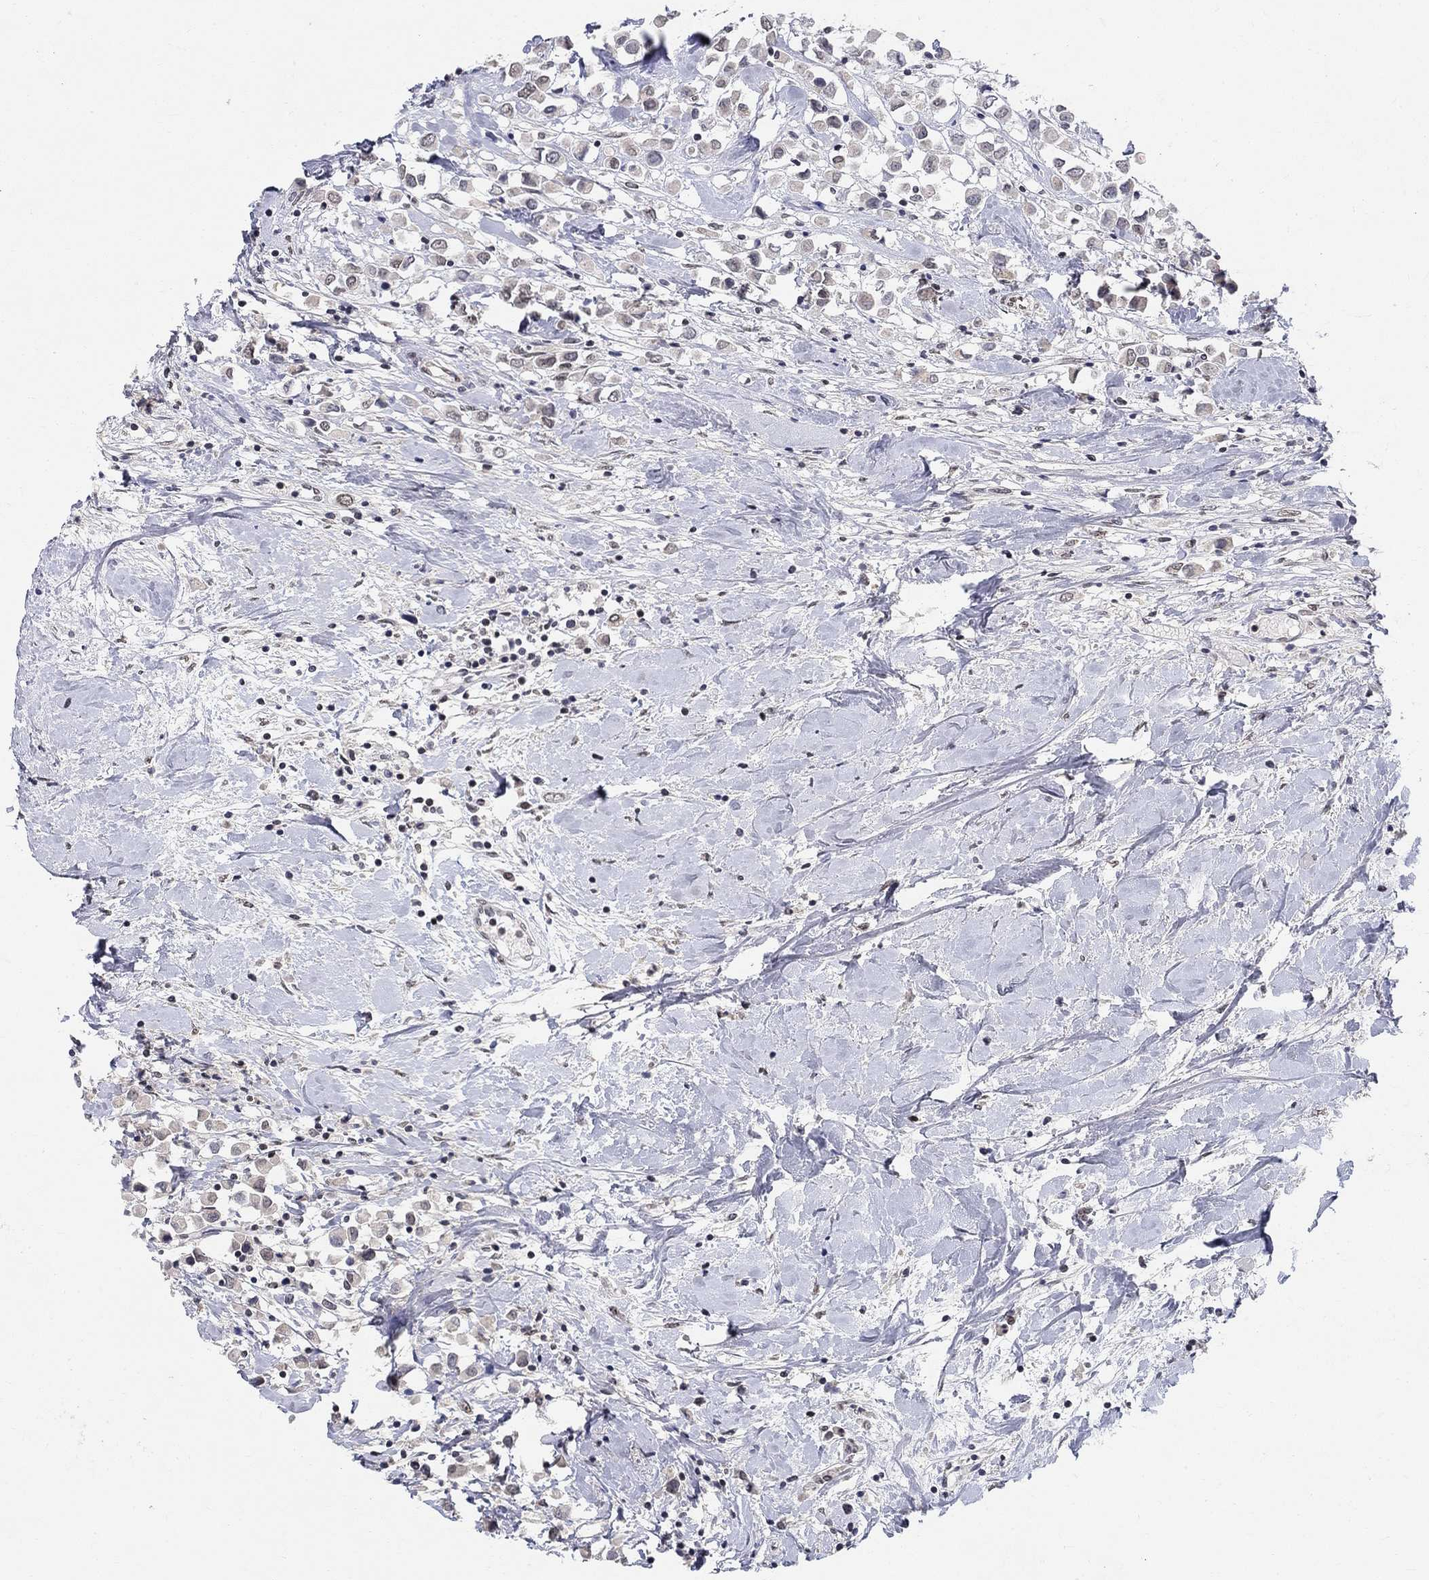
{"staining": {"intensity": "negative", "quantity": "none", "location": "none"}, "tissue": "breast cancer", "cell_type": "Tumor cells", "image_type": "cancer", "snomed": [{"axis": "morphology", "description": "Duct carcinoma"}, {"axis": "topography", "description": "Breast"}], "caption": "Tumor cells show no significant positivity in breast cancer. The staining was performed using DAB (3,3'-diaminobenzidine) to visualize the protein expression in brown, while the nuclei were stained in blue with hematoxylin (Magnification: 20x).", "gene": "KLF12", "patient": {"sex": "female", "age": 61}}